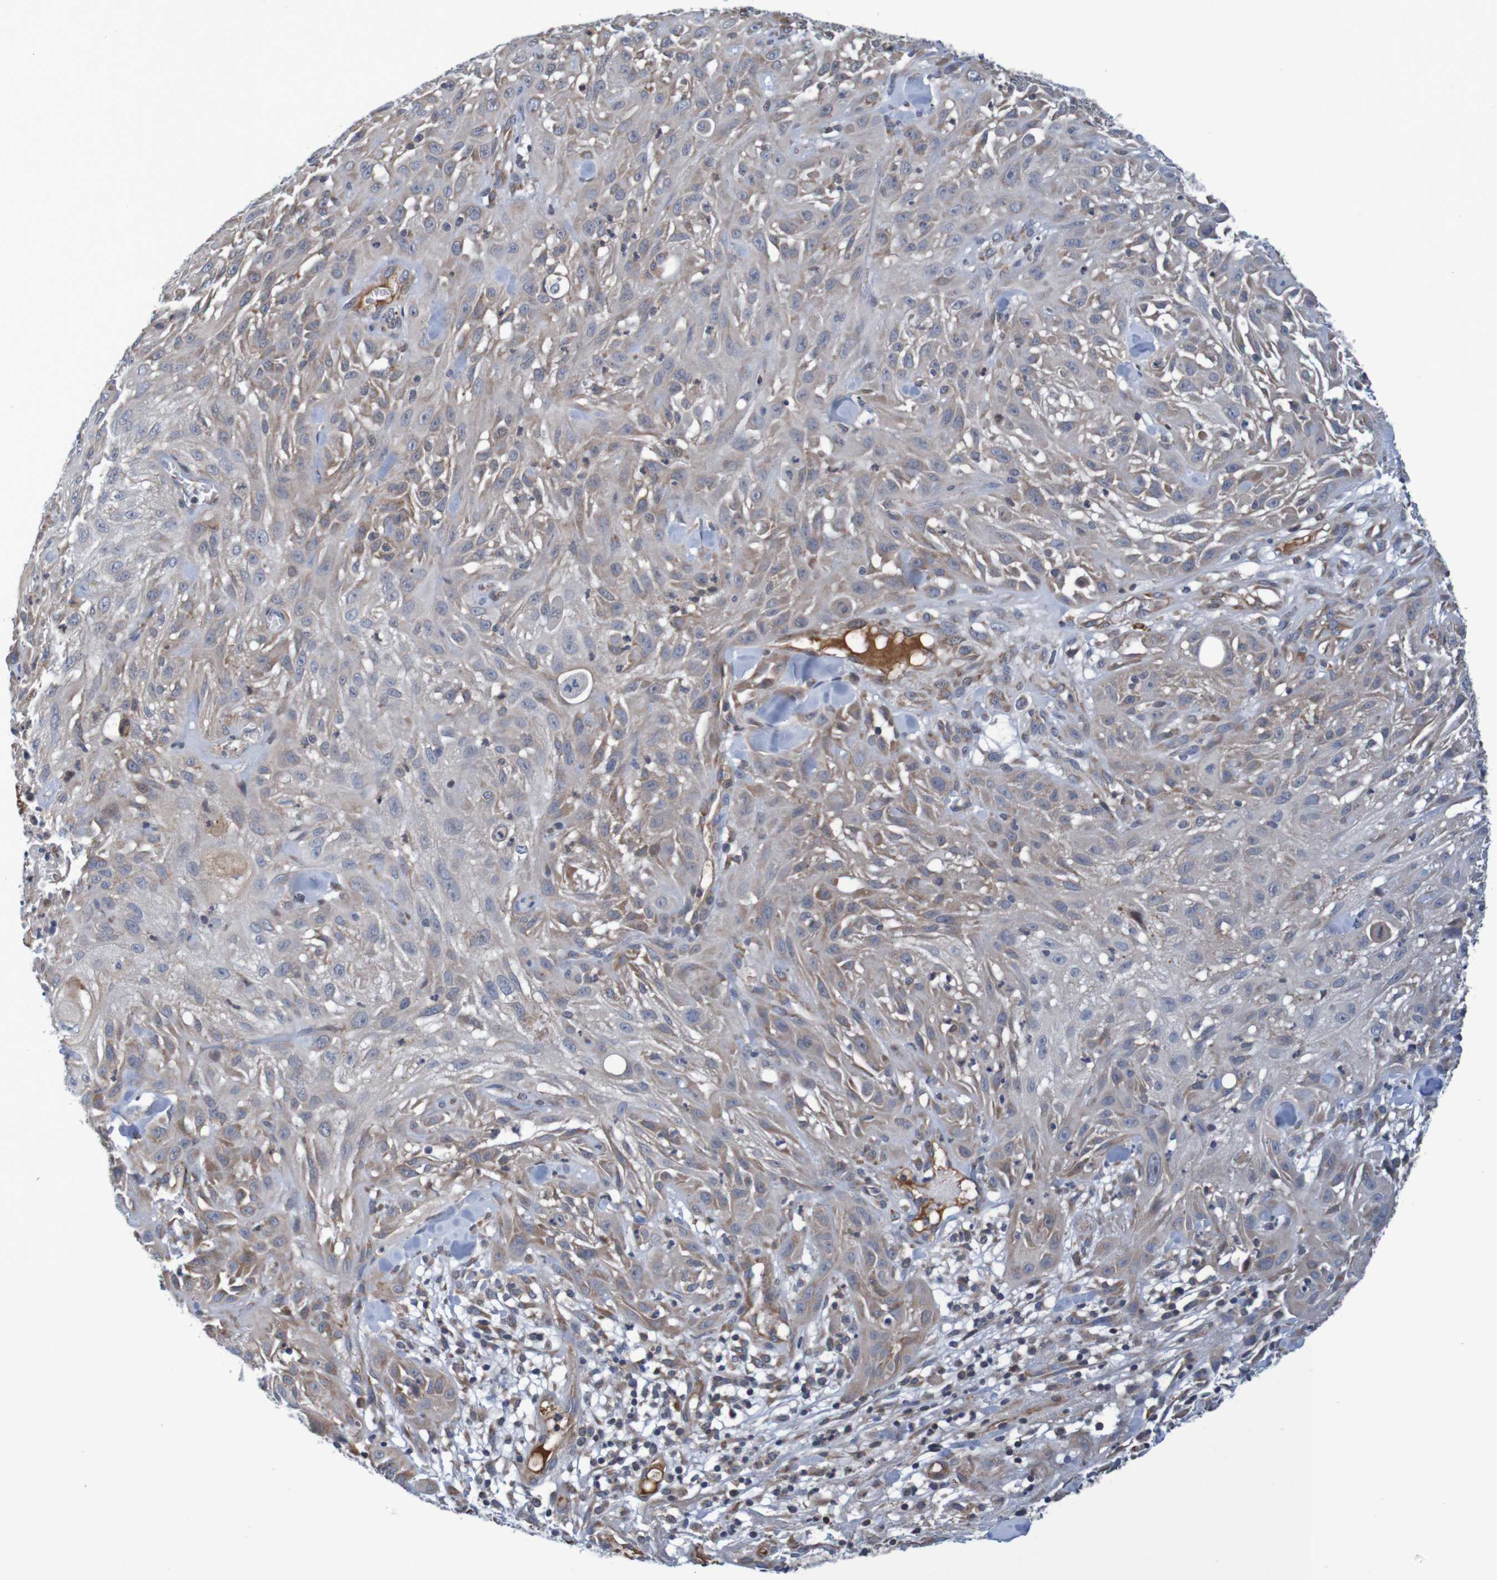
{"staining": {"intensity": "weak", "quantity": "25%-75%", "location": "cytoplasmic/membranous"}, "tissue": "skin cancer", "cell_type": "Tumor cells", "image_type": "cancer", "snomed": [{"axis": "morphology", "description": "Squamous cell carcinoma, NOS"}, {"axis": "topography", "description": "Skin"}], "caption": "IHC histopathology image of human skin cancer (squamous cell carcinoma) stained for a protein (brown), which displays low levels of weak cytoplasmic/membranous staining in about 25%-75% of tumor cells.", "gene": "CLDN18", "patient": {"sex": "male", "age": 75}}